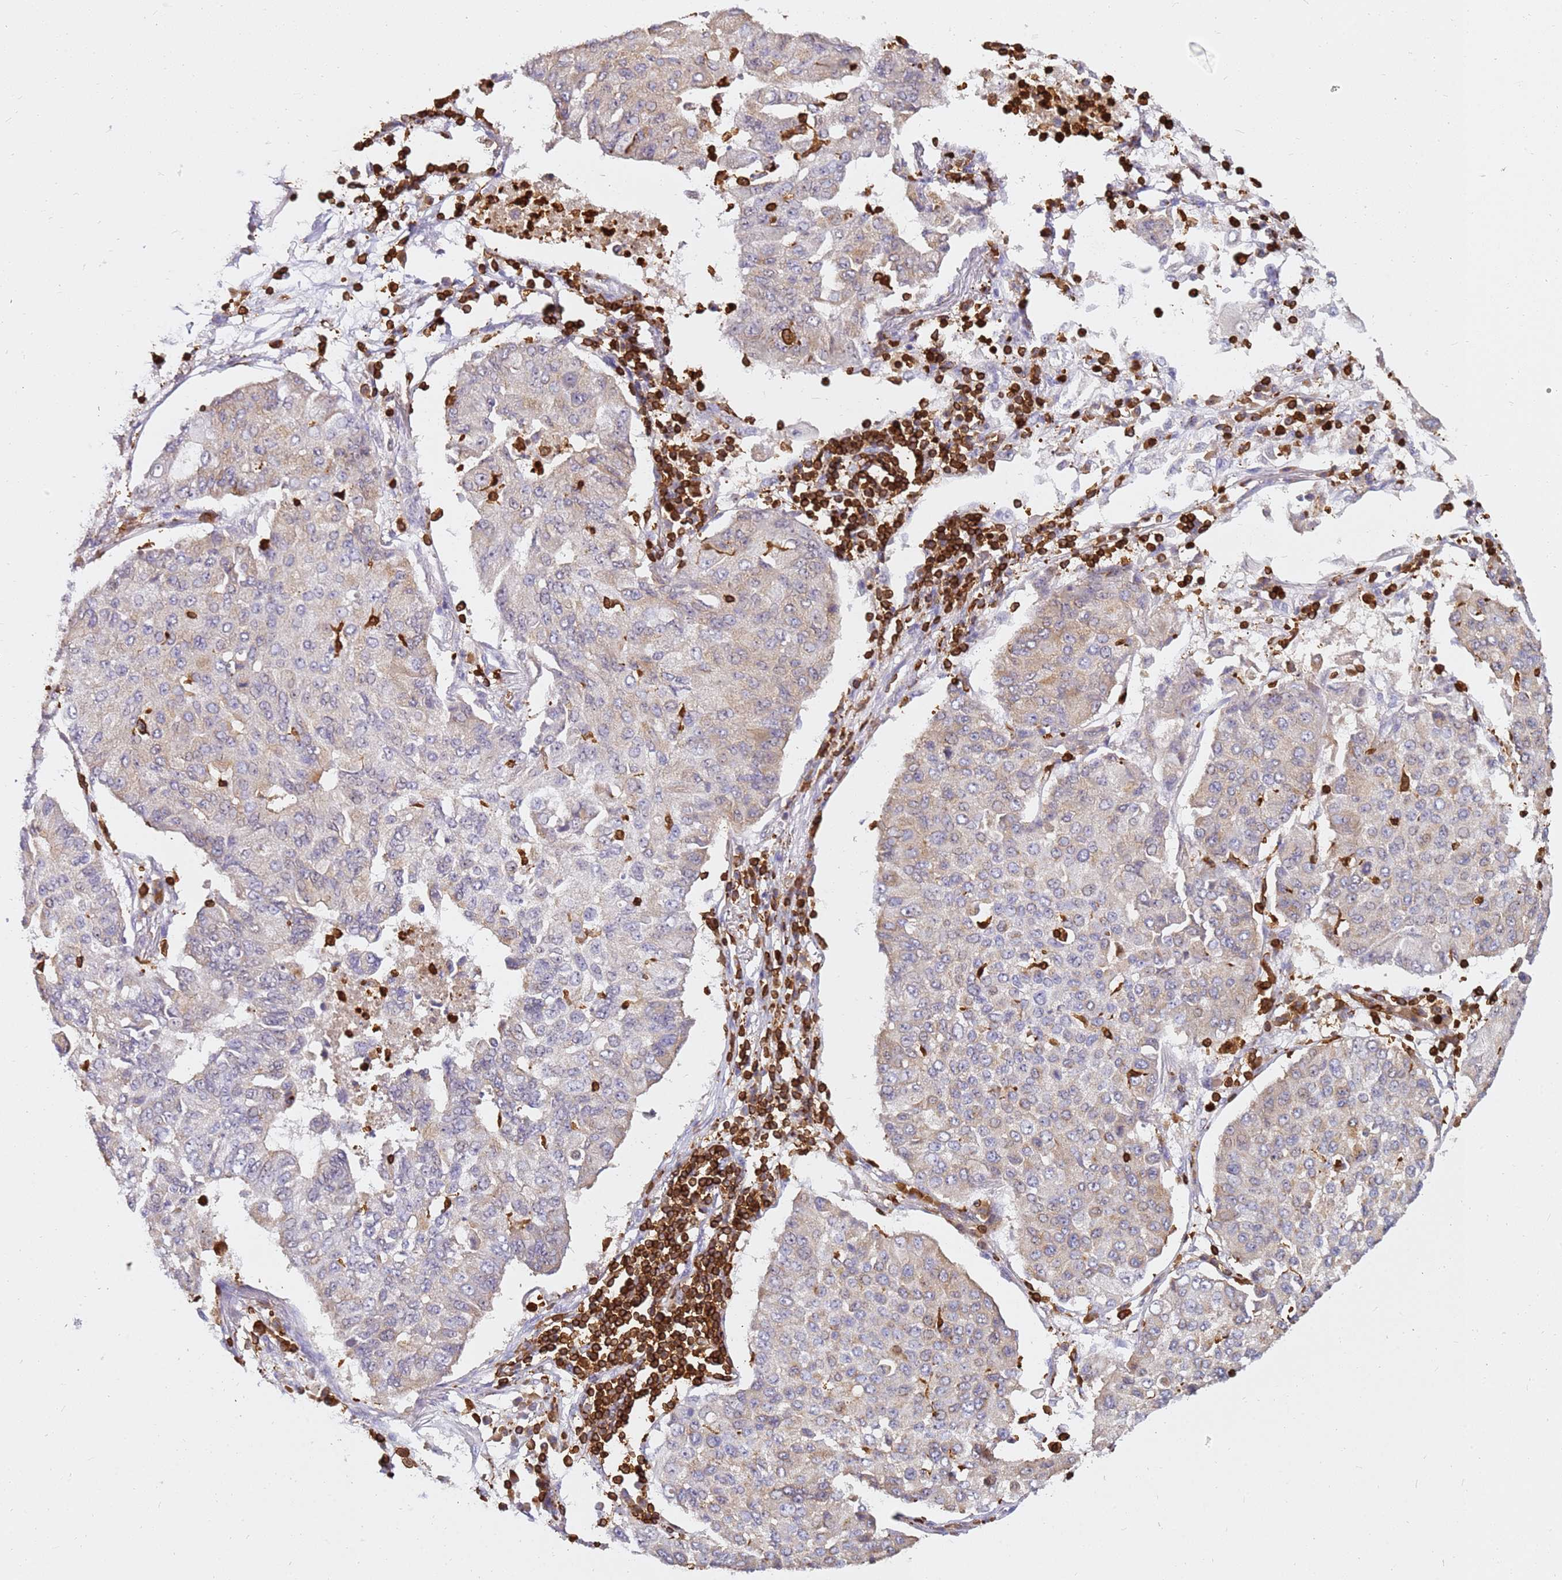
{"staining": {"intensity": "weak", "quantity": "<25%", "location": "cytoplasmic/membranous"}, "tissue": "lung cancer", "cell_type": "Tumor cells", "image_type": "cancer", "snomed": [{"axis": "morphology", "description": "Squamous cell carcinoma, NOS"}, {"axis": "topography", "description": "Lung"}], "caption": "Squamous cell carcinoma (lung) was stained to show a protein in brown. There is no significant staining in tumor cells.", "gene": "CORO1A", "patient": {"sex": "male", "age": 74}}